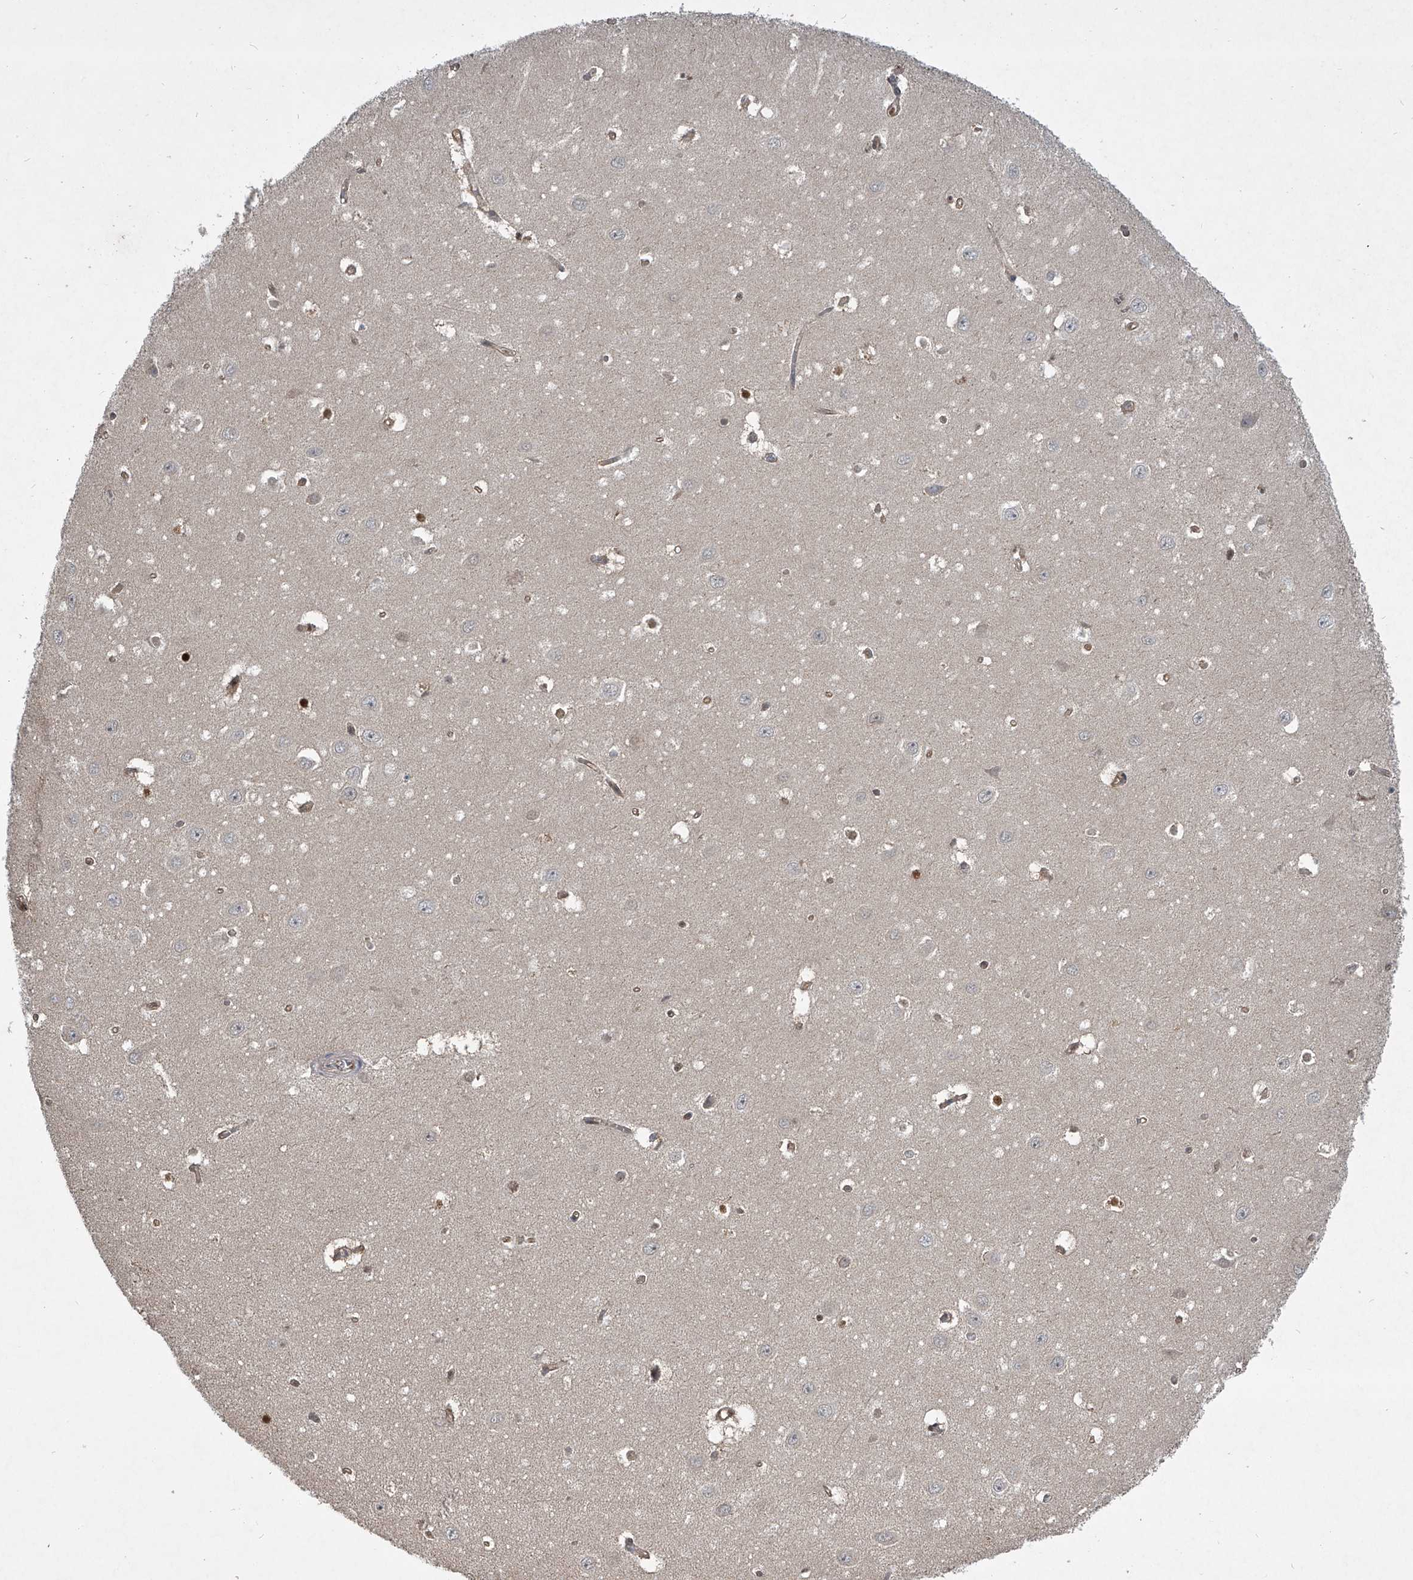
{"staining": {"intensity": "weak", "quantity": "<25%", "location": "cytoplasmic/membranous"}, "tissue": "hippocampus", "cell_type": "Glial cells", "image_type": "normal", "snomed": [{"axis": "morphology", "description": "Normal tissue, NOS"}, {"axis": "topography", "description": "Hippocampus"}], "caption": "The histopathology image exhibits no staining of glial cells in benign hippocampus. (DAB immunohistochemistry (IHC) visualized using brightfield microscopy, high magnification).", "gene": "TSNAX", "patient": {"sex": "female", "age": 64}}